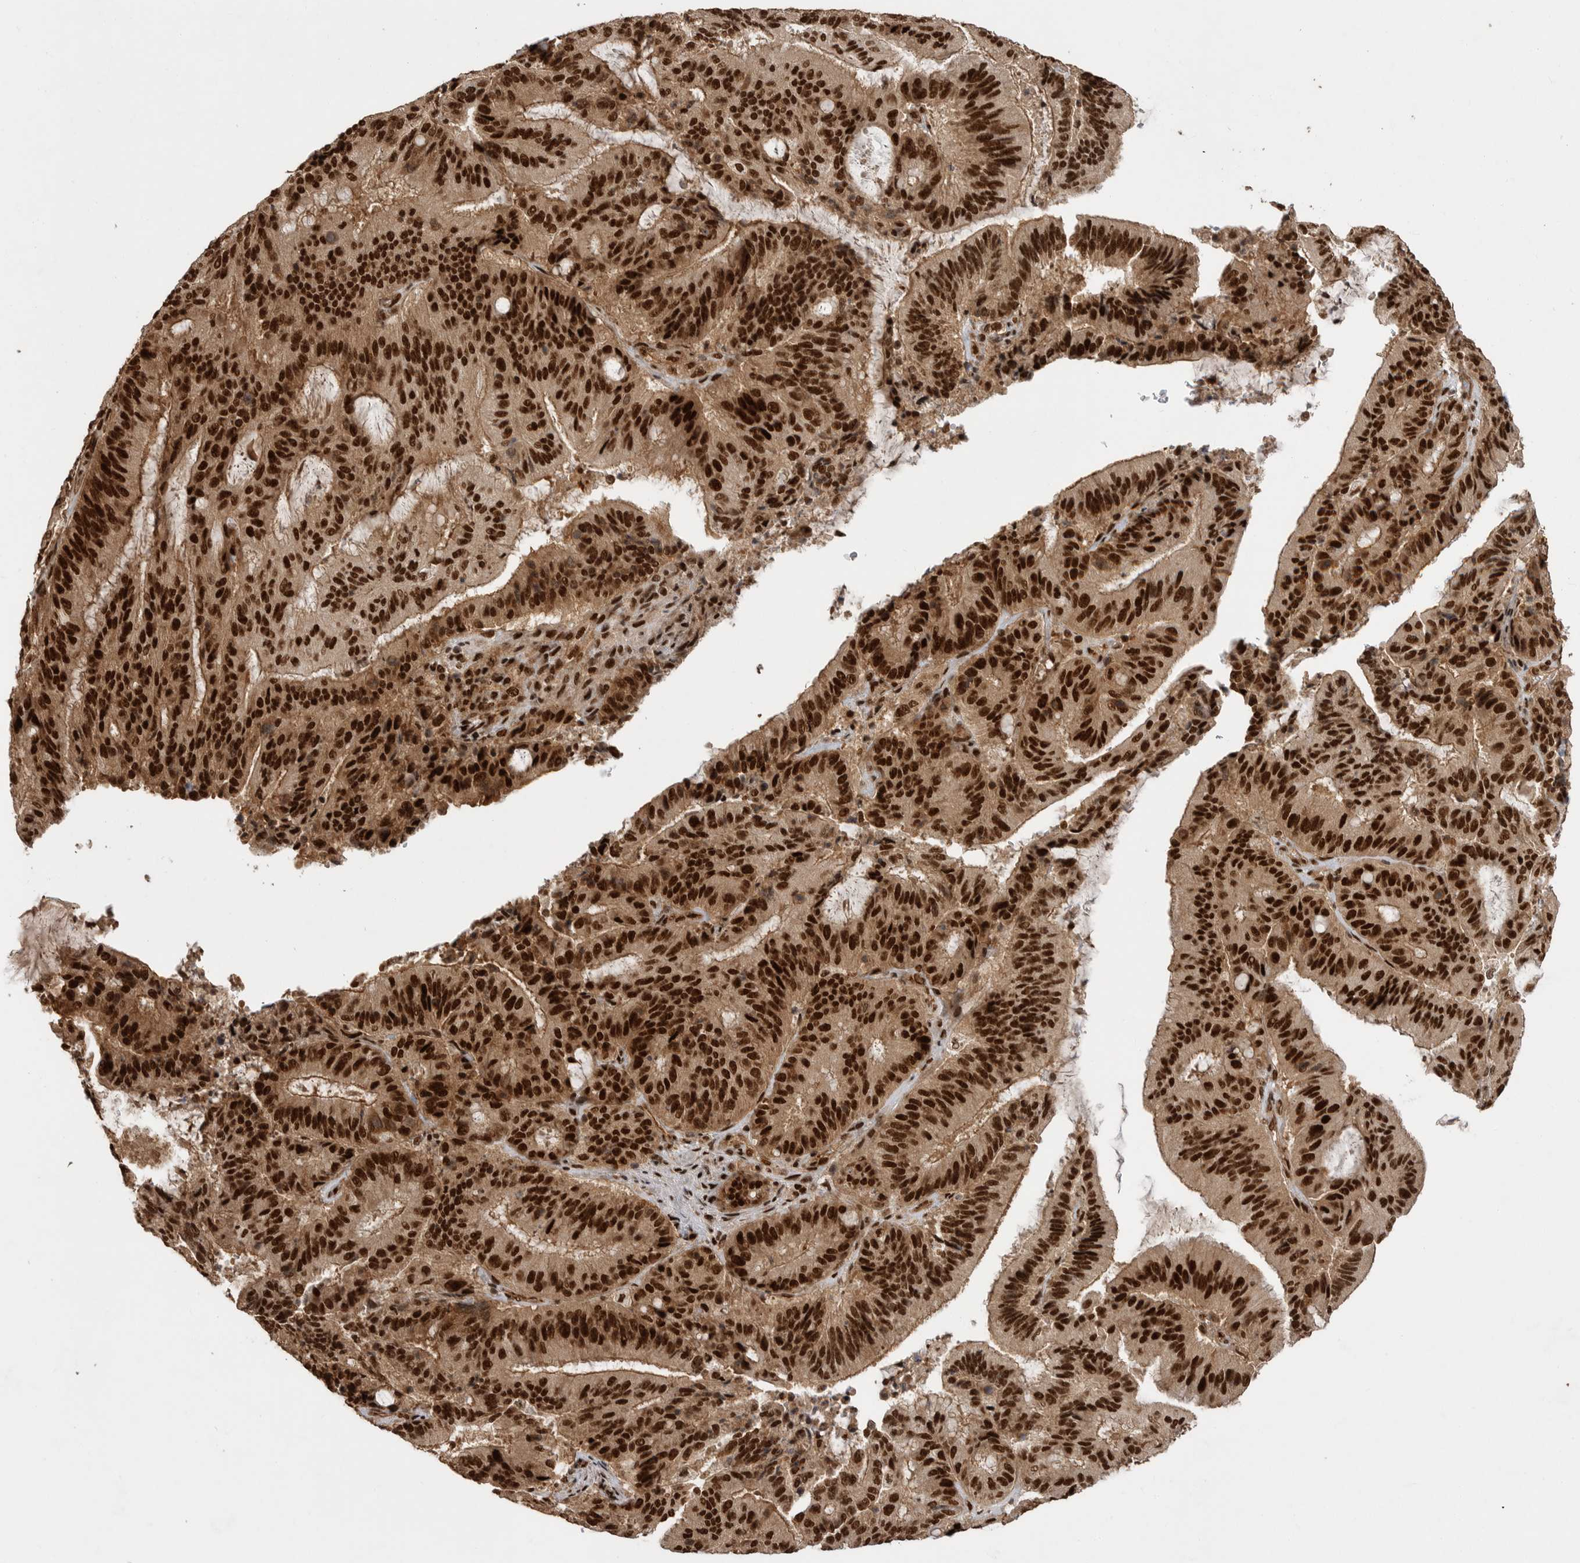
{"staining": {"intensity": "strong", "quantity": ">75%", "location": "nuclear"}, "tissue": "liver cancer", "cell_type": "Tumor cells", "image_type": "cancer", "snomed": [{"axis": "morphology", "description": "Normal tissue, NOS"}, {"axis": "morphology", "description": "Cholangiocarcinoma"}, {"axis": "topography", "description": "Liver"}, {"axis": "topography", "description": "Peripheral nerve tissue"}], "caption": "There is high levels of strong nuclear staining in tumor cells of liver cholangiocarcinoma, as demonstrated by immunohistochemical staining (brown color).", "gene": "PPP1R8", "patient": {"sex": "female", "age": 73}}